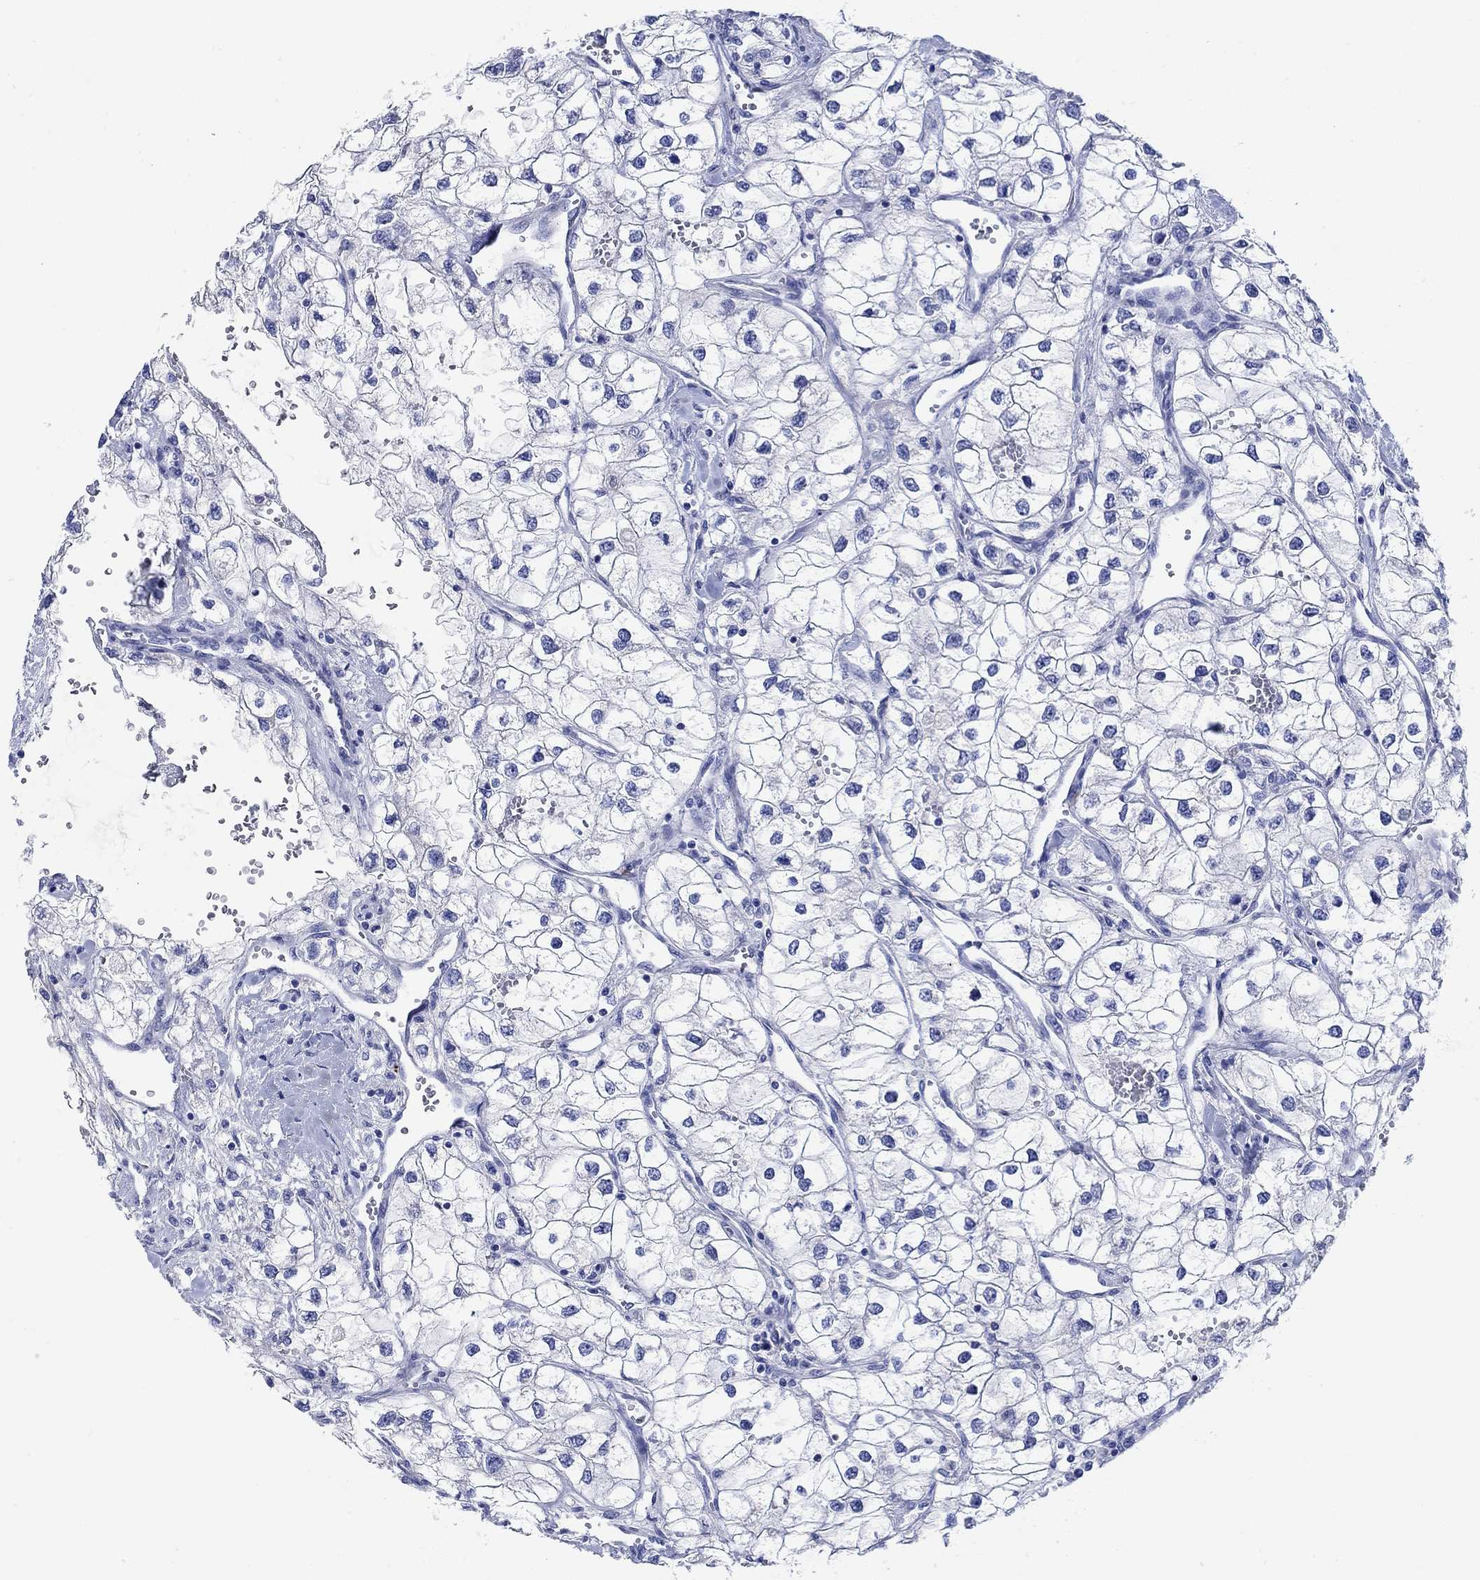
{"staining": {"intensity": "negative", "quantity": "none", "location": "none"}, "tissue": "renal cancer", "cell_type": "Tumor cells", "image_type": "cancer", "snomed": [{"axis": "morphology", "description": "Adenocarcinoma, NOS"}, {"axis": "topography", "description": "Kidney"}], "caption": "Immunohistochemistry (IHC) photomicrograph of renal cancer stained for a protein (brown), which displays no staining in tumor cells.", "gene": "P2RY6", "patient": {"sex": "male", "age": 59}}